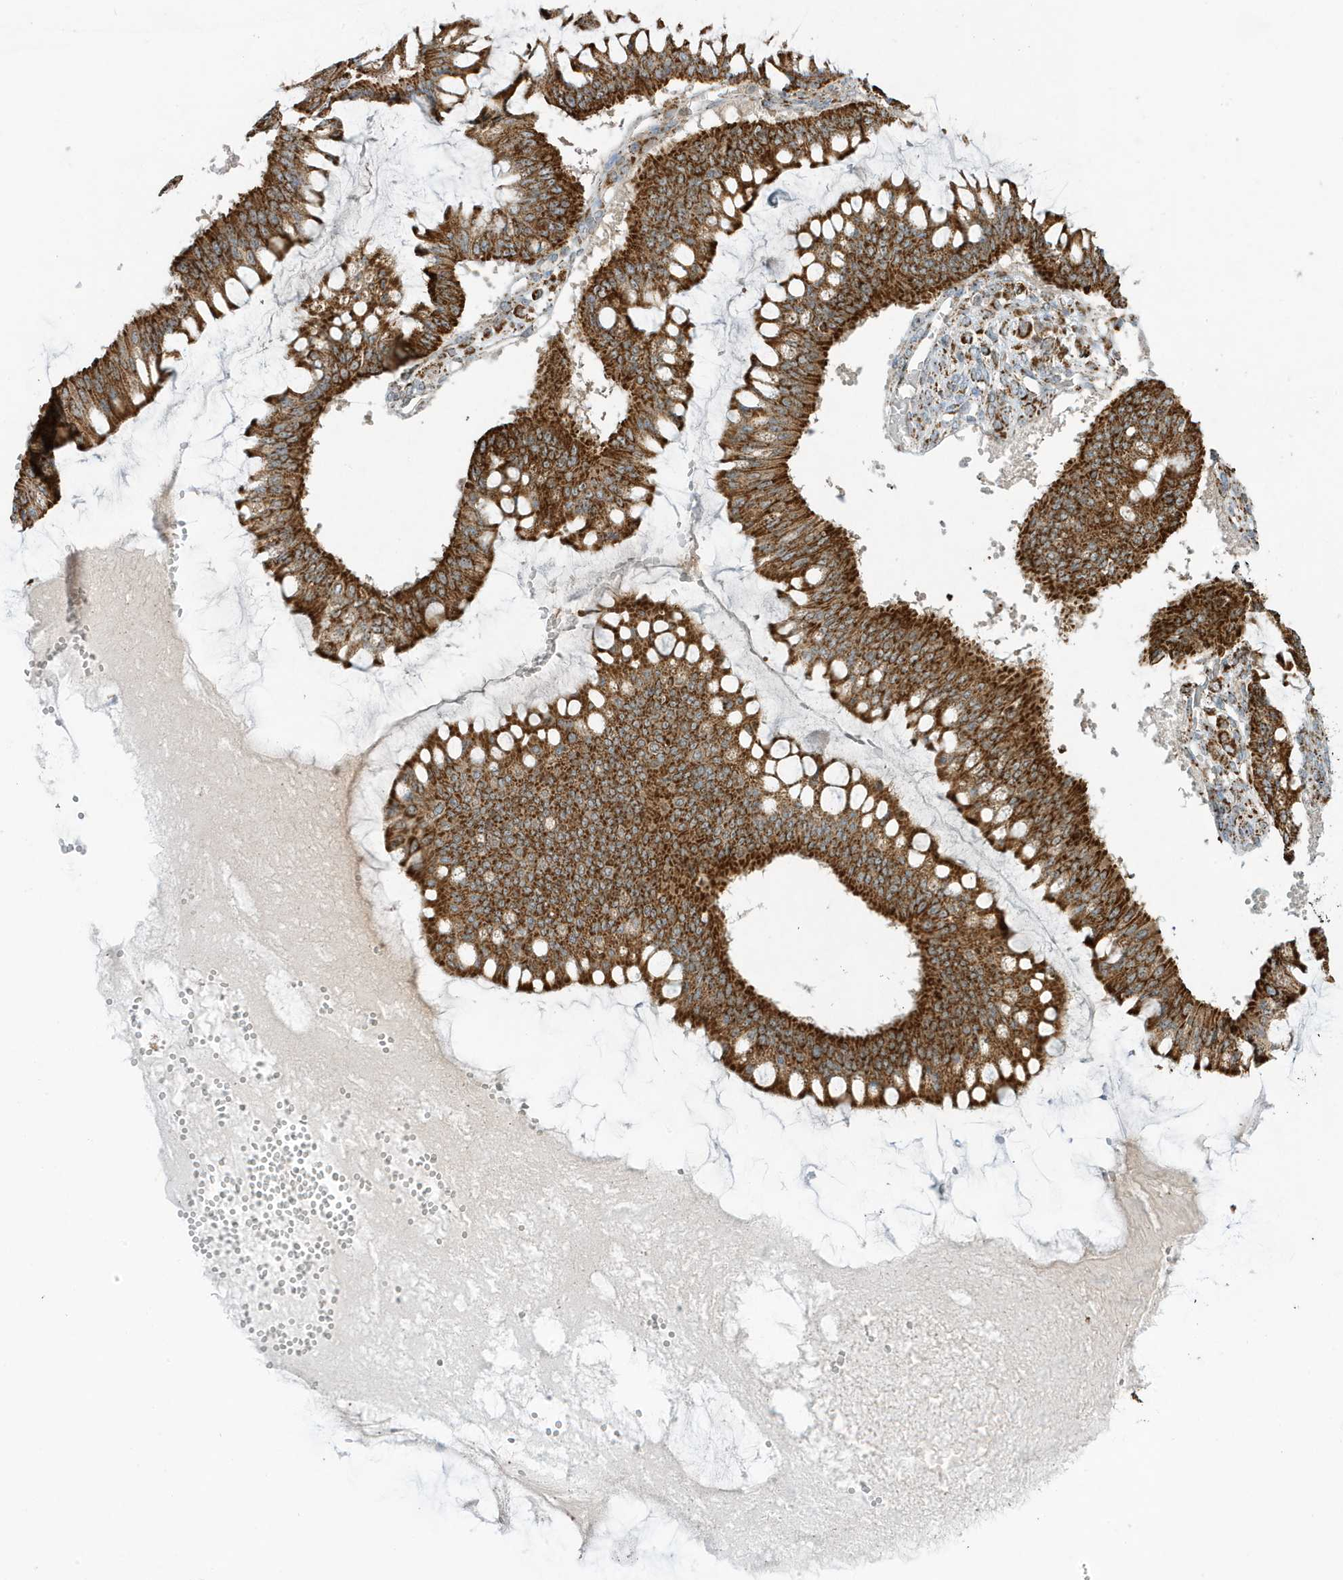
{"staining": {"intensity": "strong", "quantity": ">75%", "location": "cytoplasmic/membranous"}, "tissue": "ovarian cancer", "cell_type": "Tumor cells", "image_type": "cancer", "snomed": [{"axis": "morphology", "description": "Cystadenocarcinoma, mucinous, NOS"}, {"axis": "topography", "description": "Ovary"}], "caption": "Ovarian cancer was stained to show a protein in brown. There is high levels of strong cytoplasmic/membranous staining in approximately >75% of tumor cells.", "gene": "ATP5ME", "patient": {"sex": "female", "age": 73}}